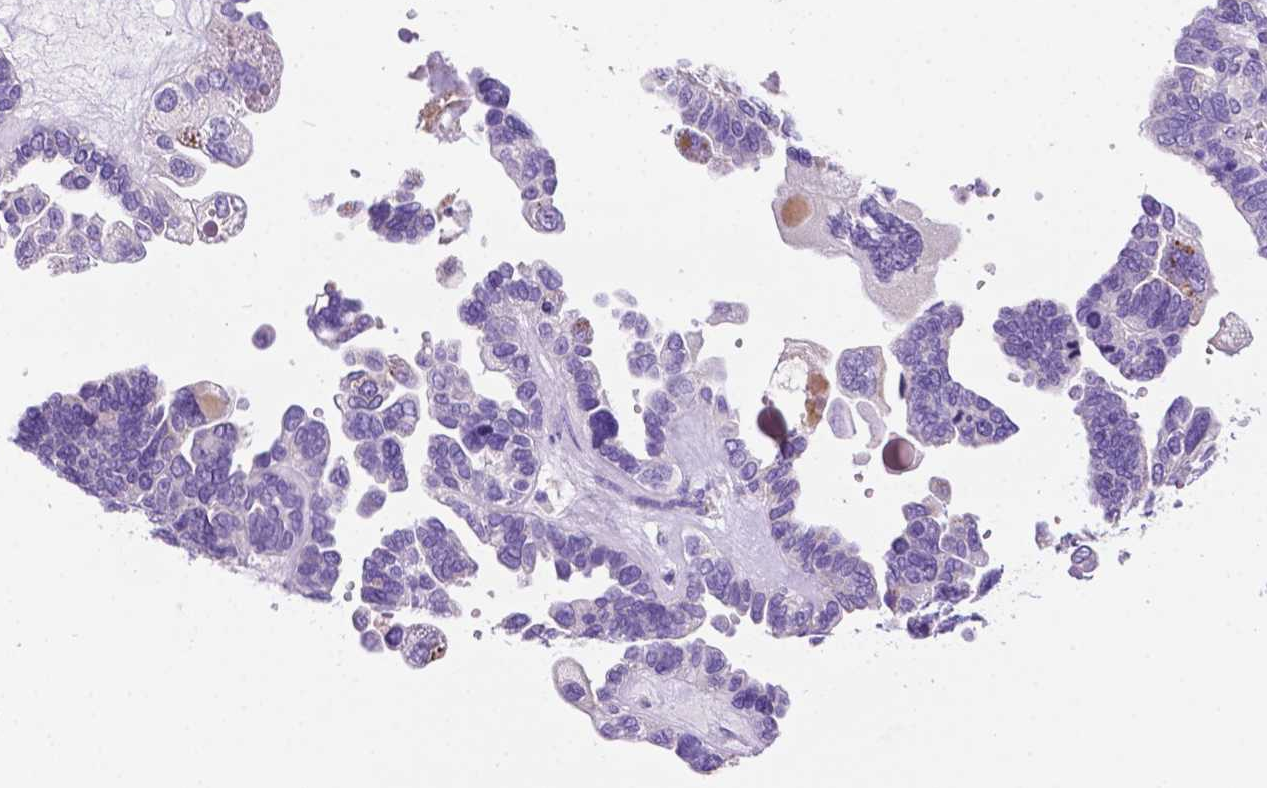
{"staining": {"intensity": "negative", "quantity": "none", "location": "none"}, "tissue": "ovarian cancer", "cell_type": "Tumor cells", "image_type": "cancer", "snomed": [{"axis": "morphology", "description": "Cystadenocarcinoma, serous, NOS"}, {"axis": "topography", "description": "Ovary"}], "caption": "Ovarian cancer (serous cystadenocarcinoma) was stained to show a protein in brown. There is no significant staining in tumor cells.", "gene": "PHYHIP", "patient": {"sex": "female", "age": 51}}